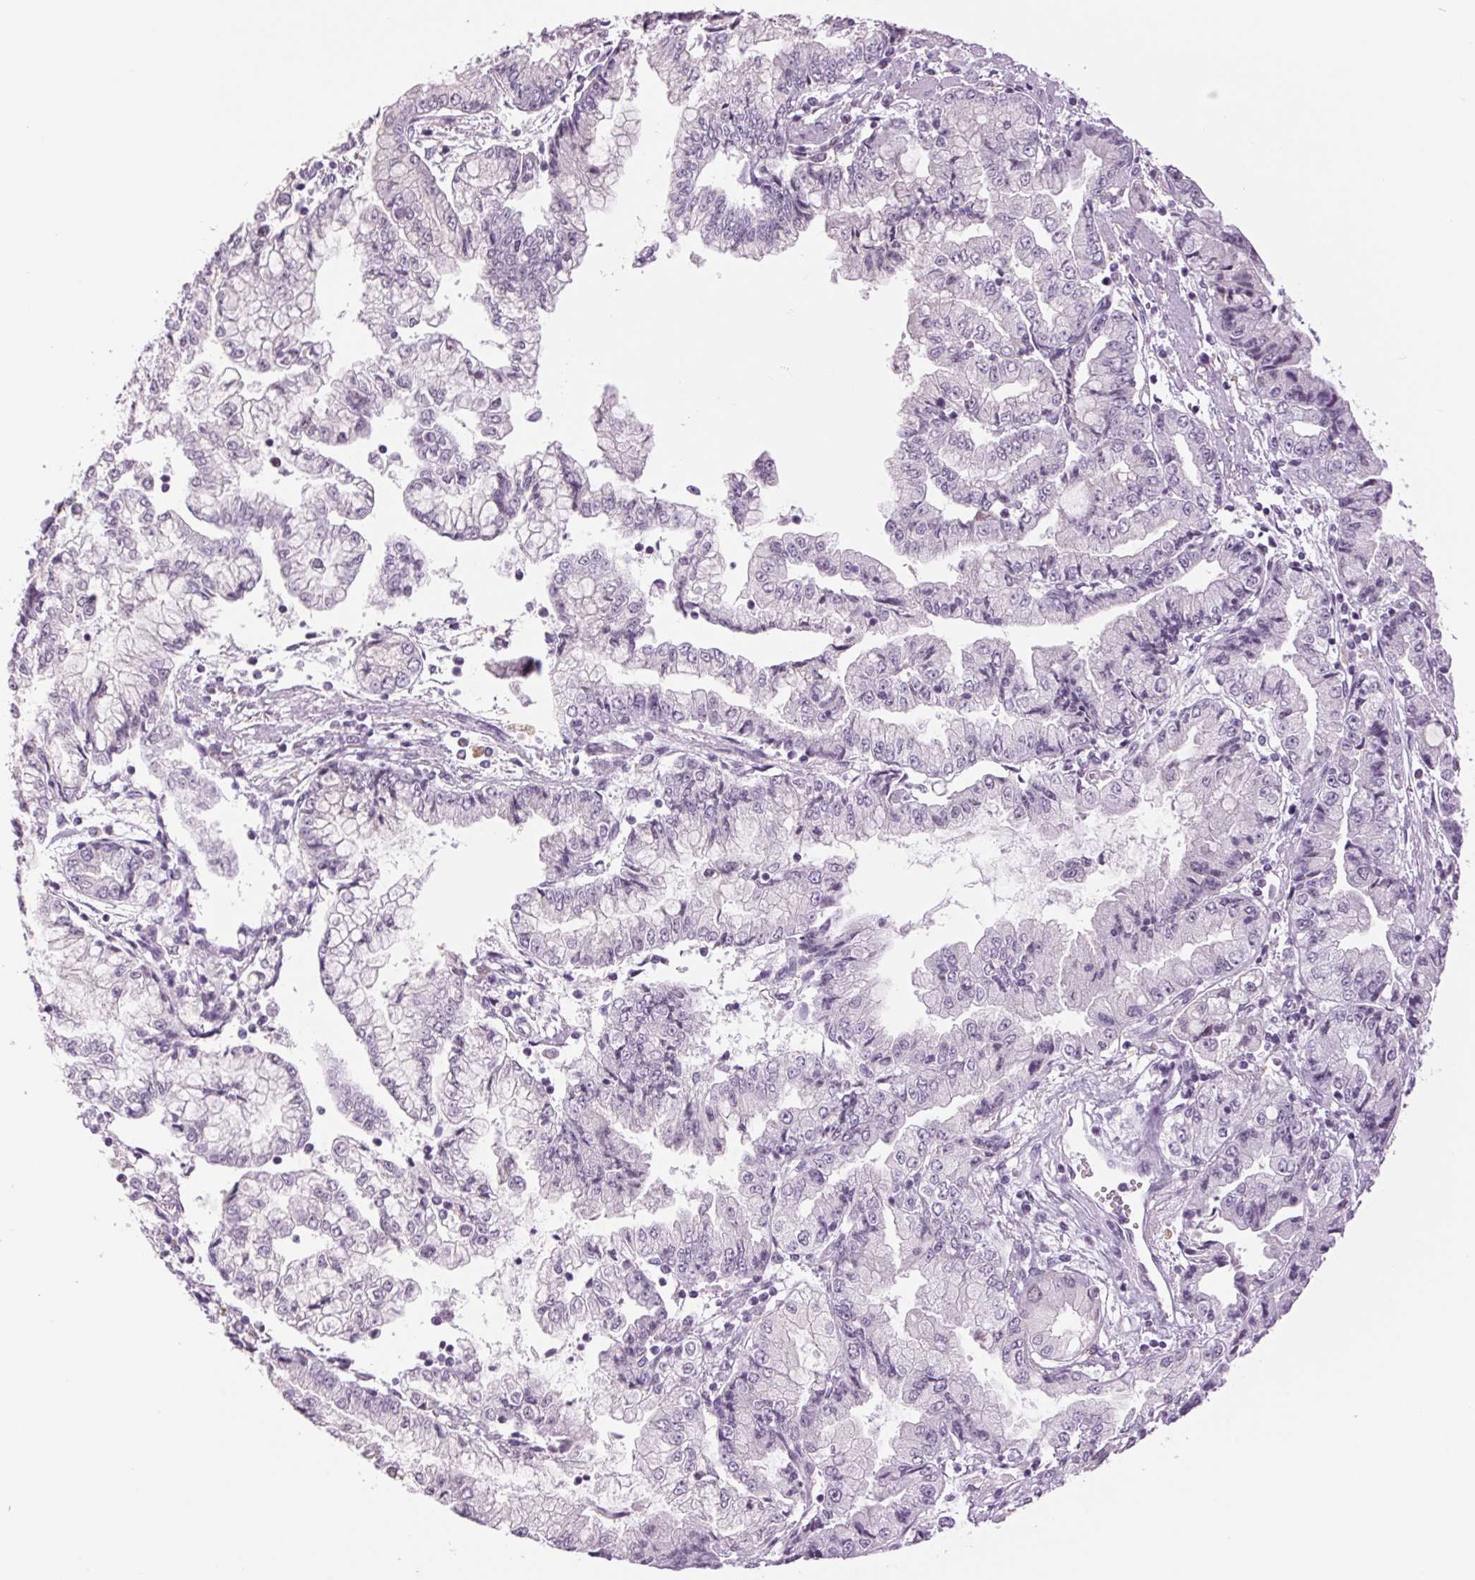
{"staining": {"intensity": "negative", "quantity": "none", "location": "none"}, "tissue": "stomach cancer", "cell_type": "Tumor cells", "image_type": "cancer", "snomed": [{"axis": "morphology", "description": "Adenocarcinoma, NOS"}, {"axis": "topography", "description": "Stomach, upper"}], "caption": "Histopathology image shows no significant protein positivity in tumor cells of stomach adenocarcinoma.", "gene": "MPO", "patient": {"sex": "female", "age": 74}}